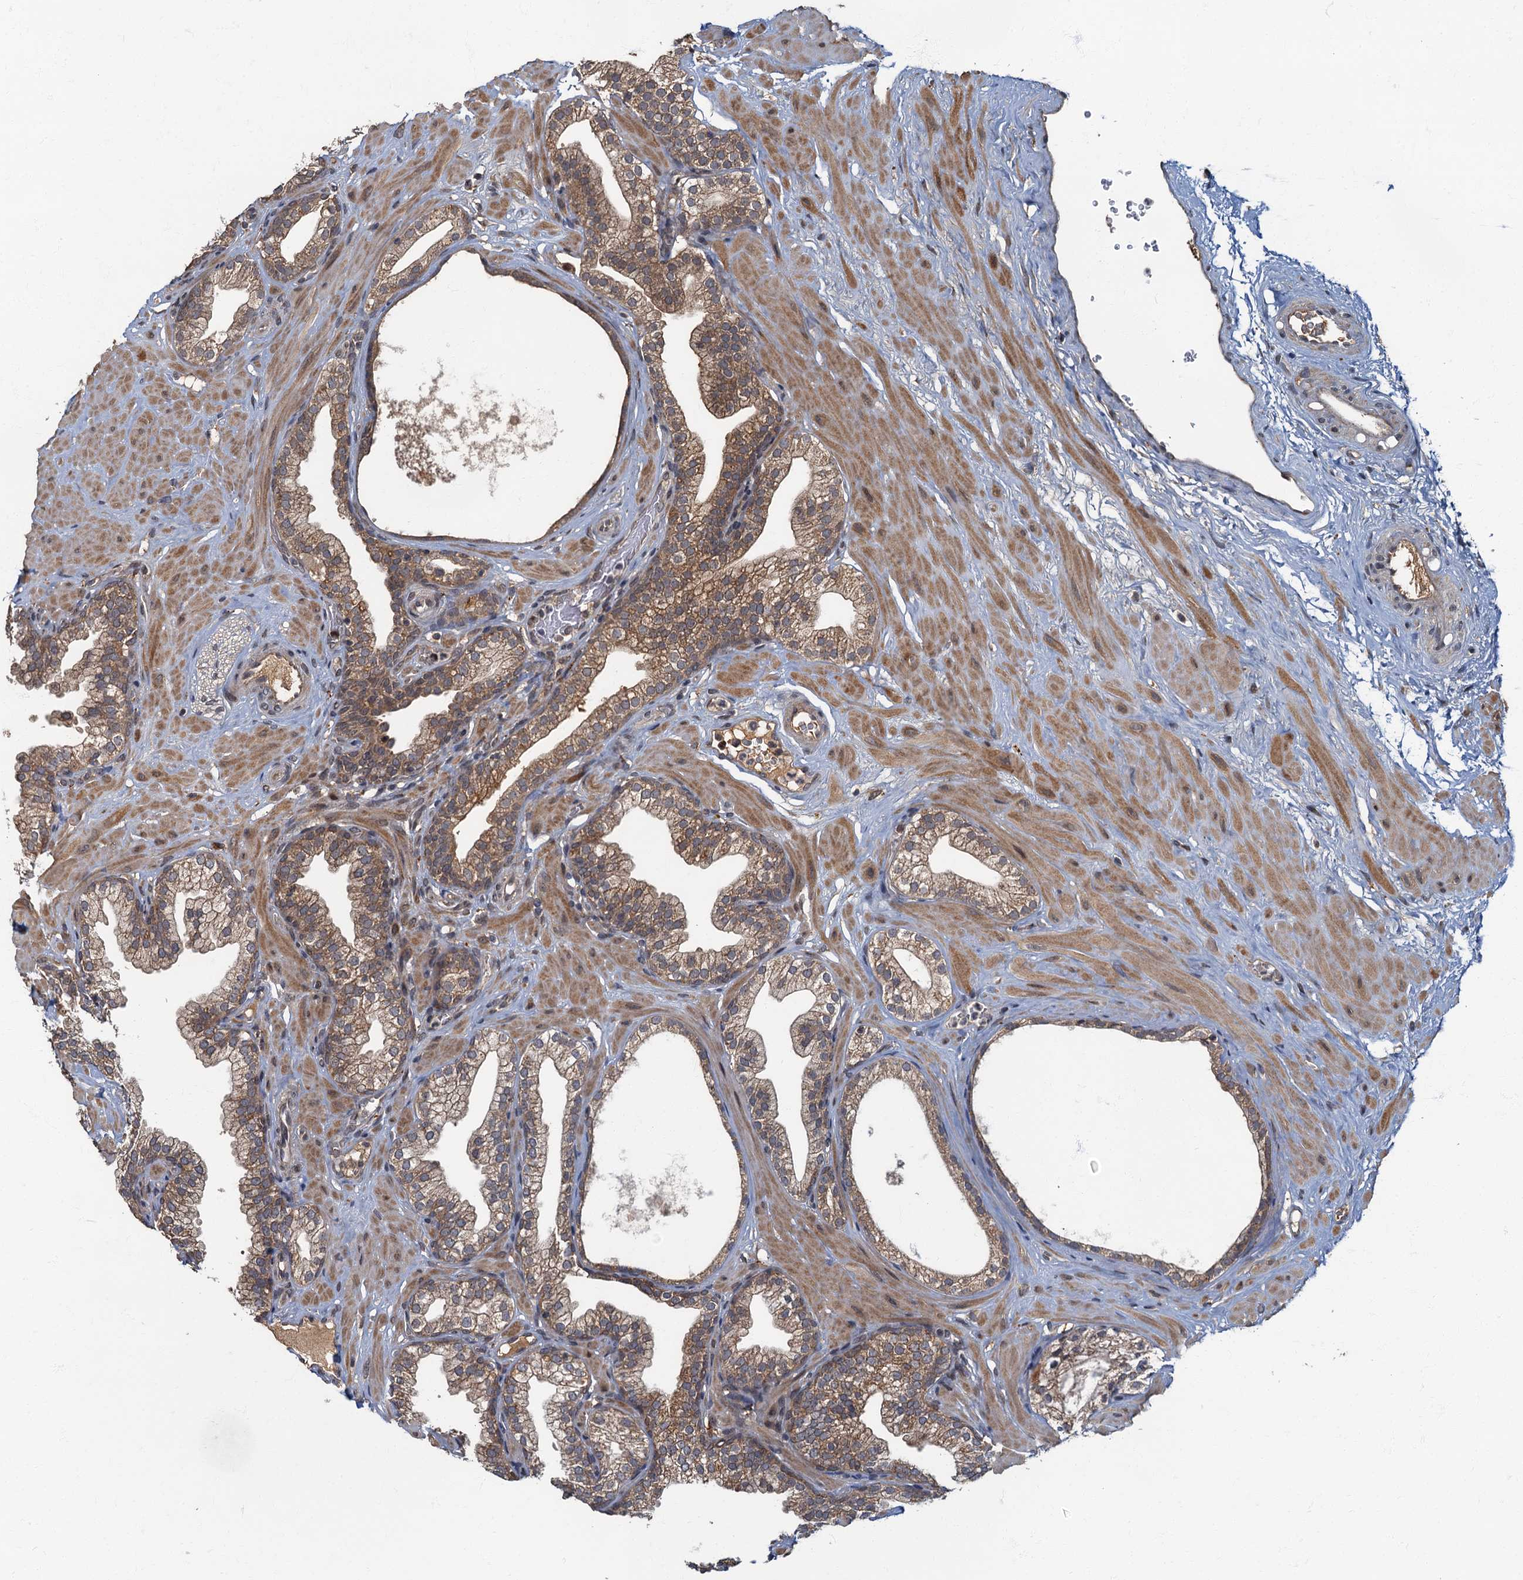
{"staining": {"intensity": "moderate", "quantity": ">75%", "location": "cytoplasmic/membranous"}, "tissue": "prostate", "cell_type": "Glandular cells", "image_type": "normal", "snomed": [{"axis": "morphology", "description": "Normal tissue, NOS"}, {"axis": "morphology", "description": "Urothelial carcinoma, Low grade"}, {"axis": "topography", "description": "Urinary bladder"}, {"axis": "topography", "description": "Prostate"}], "caption": "Immunohistochemistry (IHC) of unremarkable human prostate displays medium levels of moderate cytoplasmic/membranous staining in approximately >75% of glandular cells. (Brightfield microscopy of DAB IHC at high magnification).", "gene": "WDCP", "patient": {"sex": "male", "age": 60}}